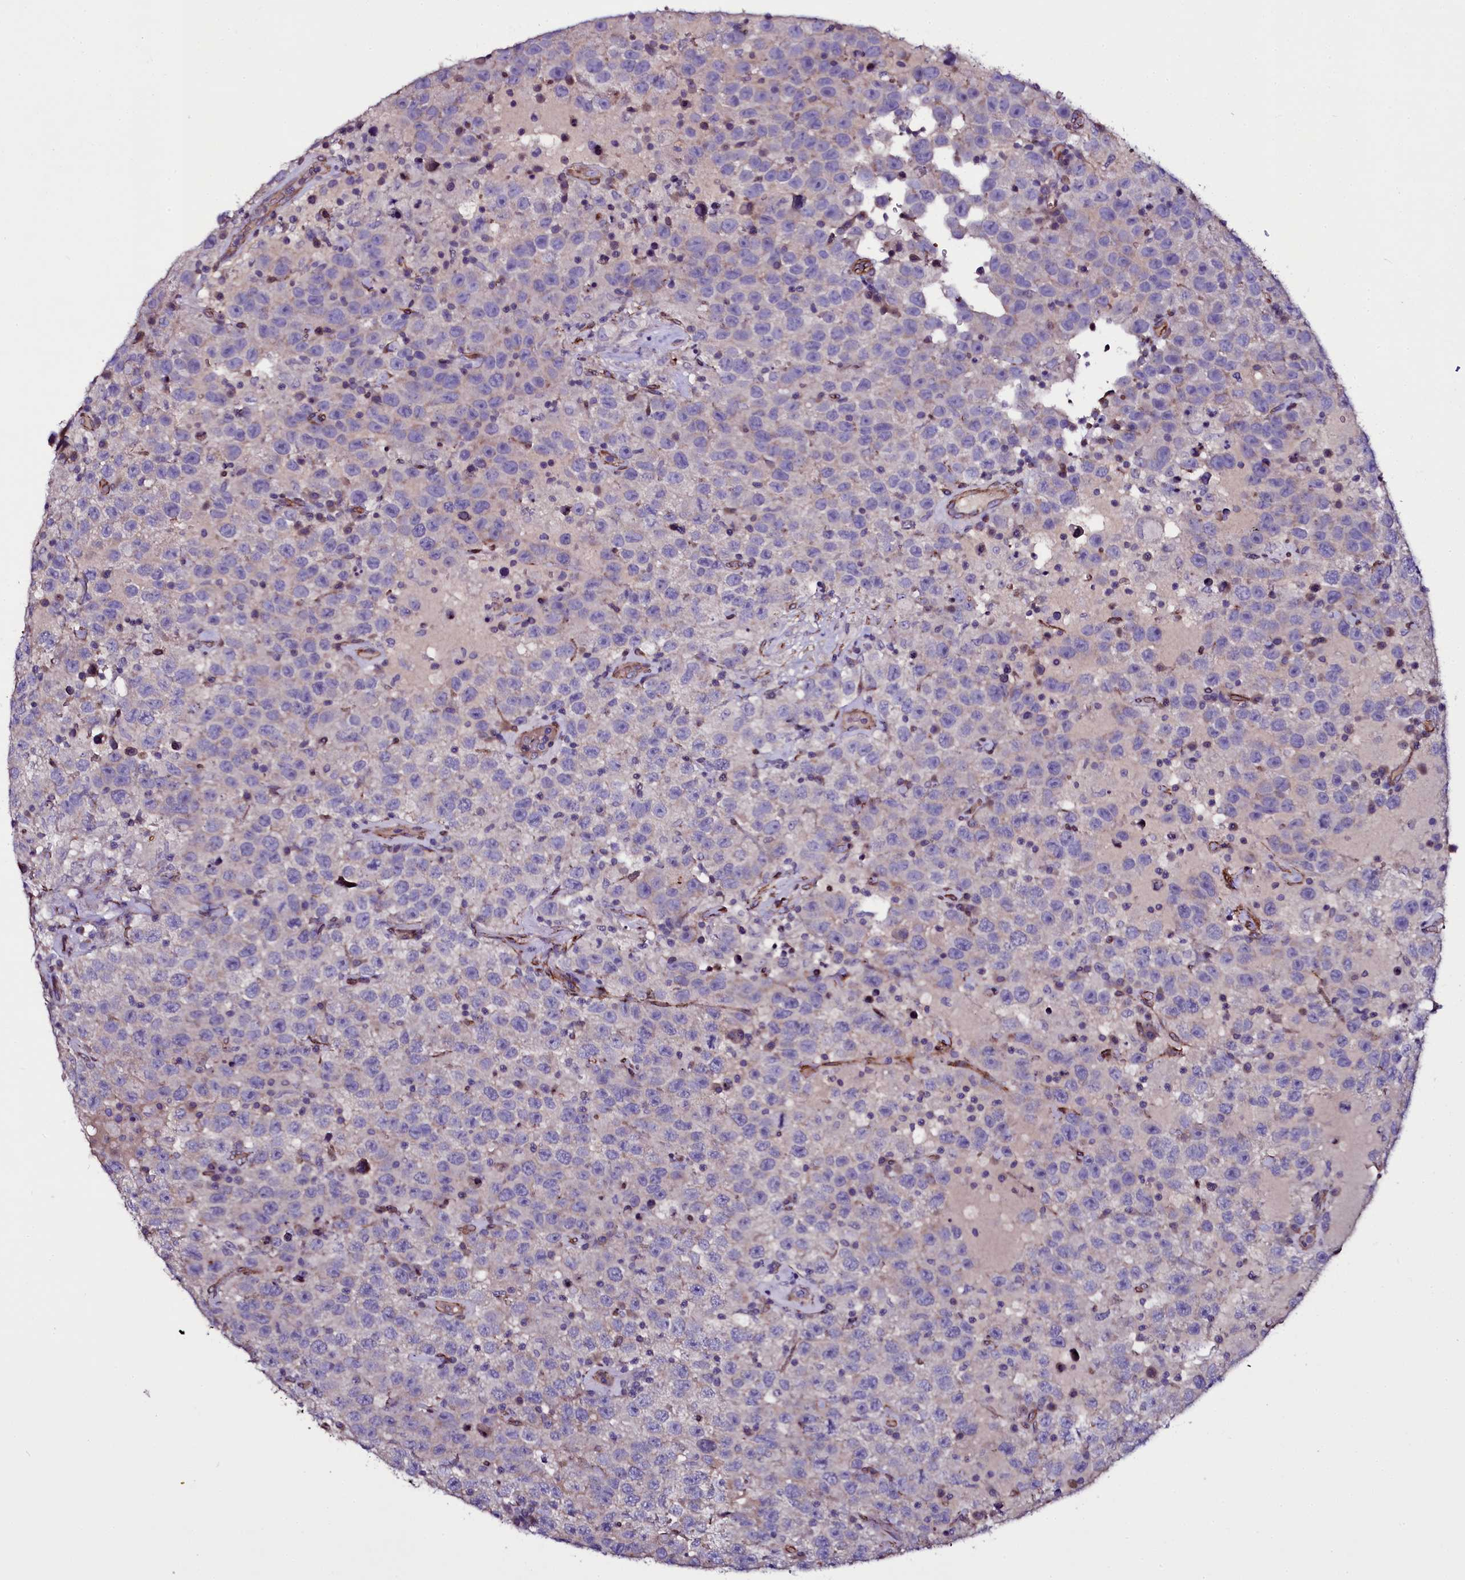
{"staining": {"intensity": "negative", "quantity": "none", "location": "none"}, "tissue": "testis cancer", "cell_type": "Tumor cells", "image_type": "cancer", "snomed": [{"axis": "morphology", "description": "Seminoma, NOS"}, {"axis": "topography", "description": "Testis"}], "caption": "This is a micrograph of immunohistochemistry (IHC) staining of testis seminoma, which shows no staining in tumor cells. (Immunohistochemistry, brightfield microscopy, high magnification).", "gene": "MEX3C", "patient": {"sex": "male", "age": 41}}